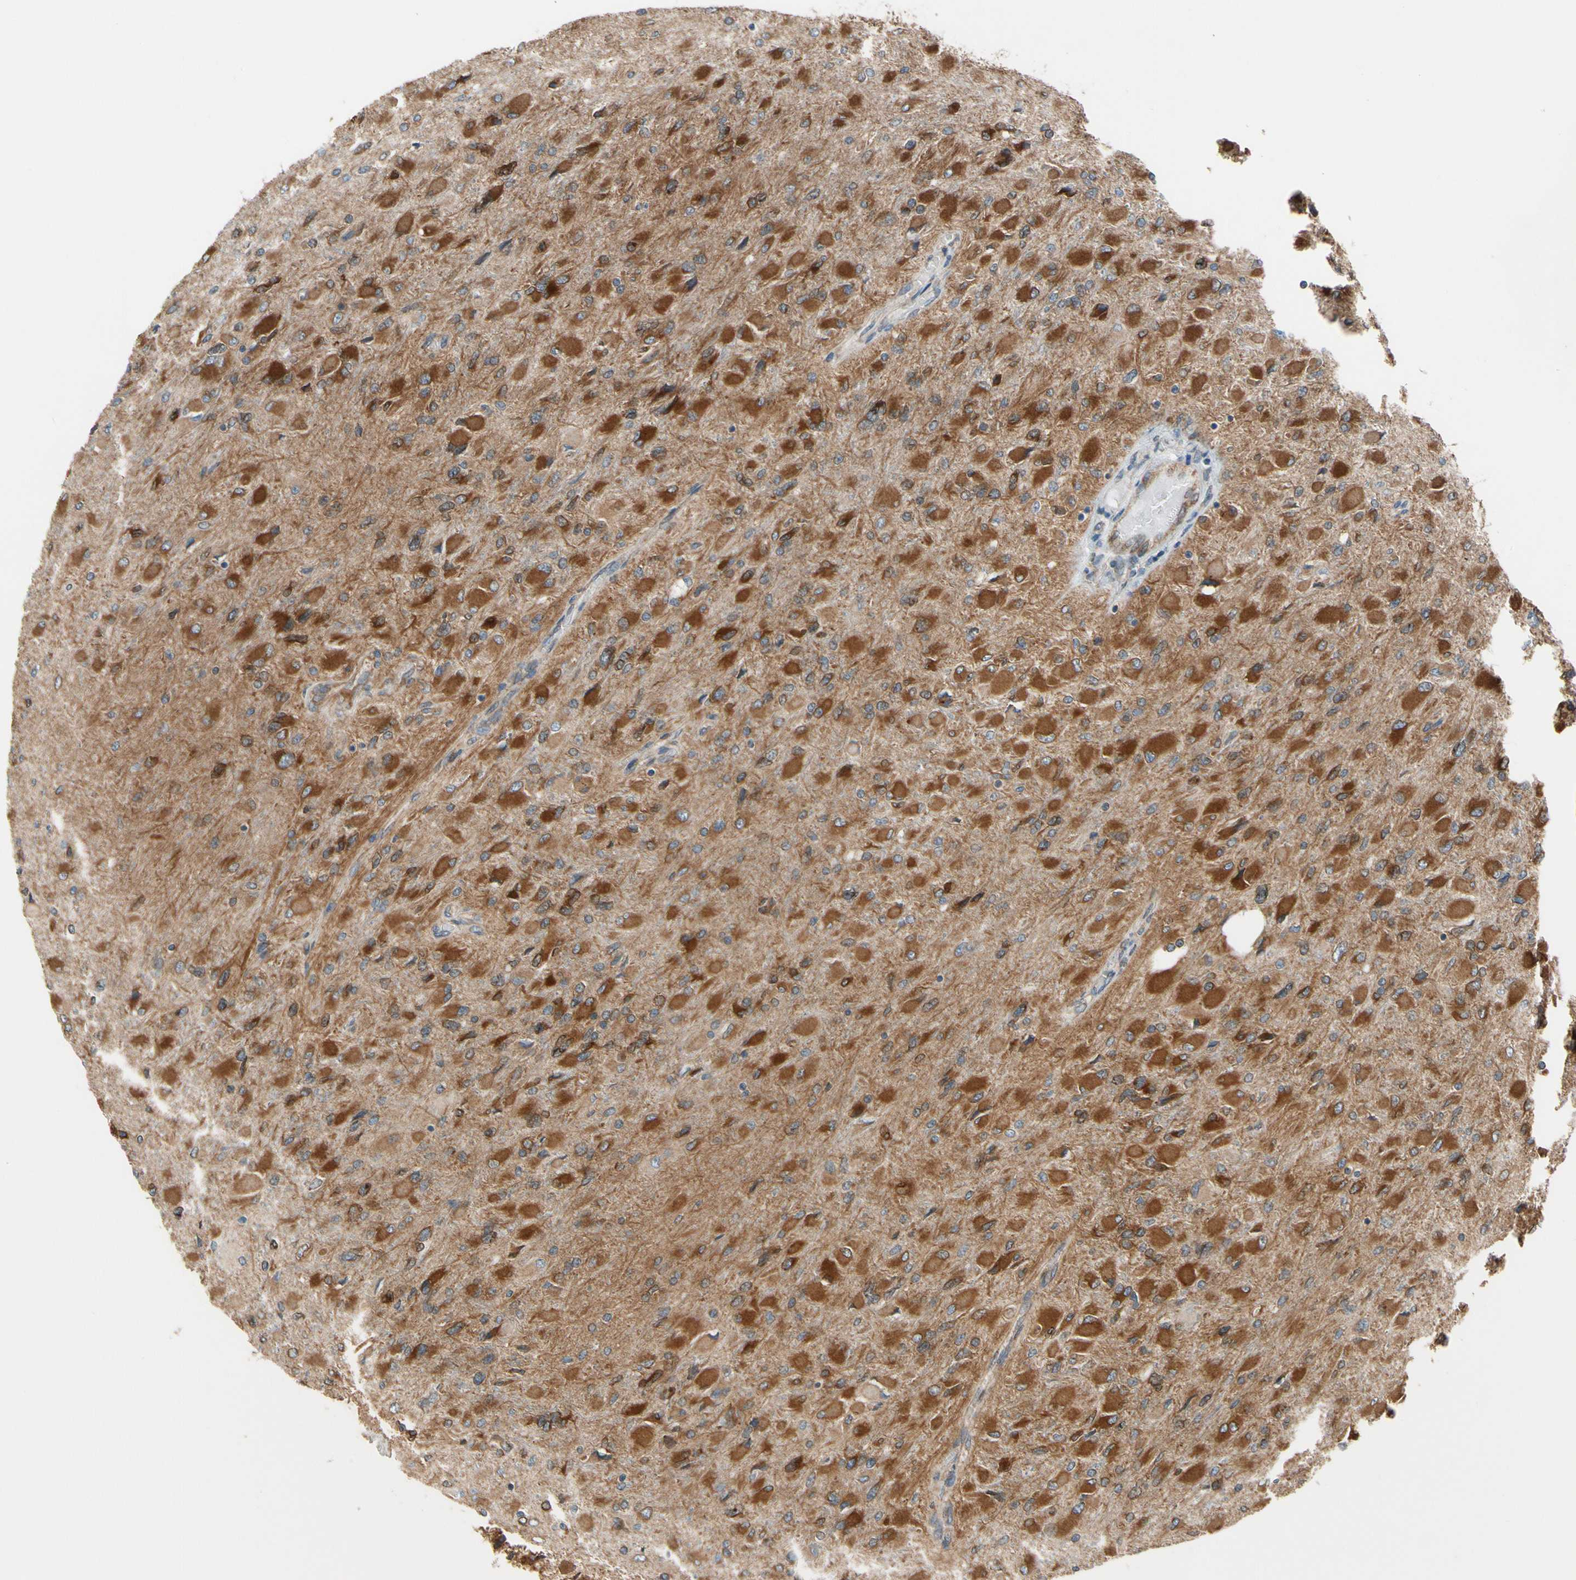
{"staining": {"intensity": "strong", "quantity": ">75%", "location": "cytoplasmic/membranous"}, "tissue": "glioma", "cell_type": "Tumor cells", "image_type": "cancer", "snomed": [{"axis": "morphology", "description": "Glioma, malignant, High grade"}, {"axis": "topography", "description": "Cerebral cortex"}], "caption": "This image shows immunohistochemistry staining of human high-grade glioma (malignant), with high strong cytoplasmic/membranous expression in approximately >75% of tumor cells.", "gene": "CLCC1", "patient": {"sex": "female", "age": 36}}